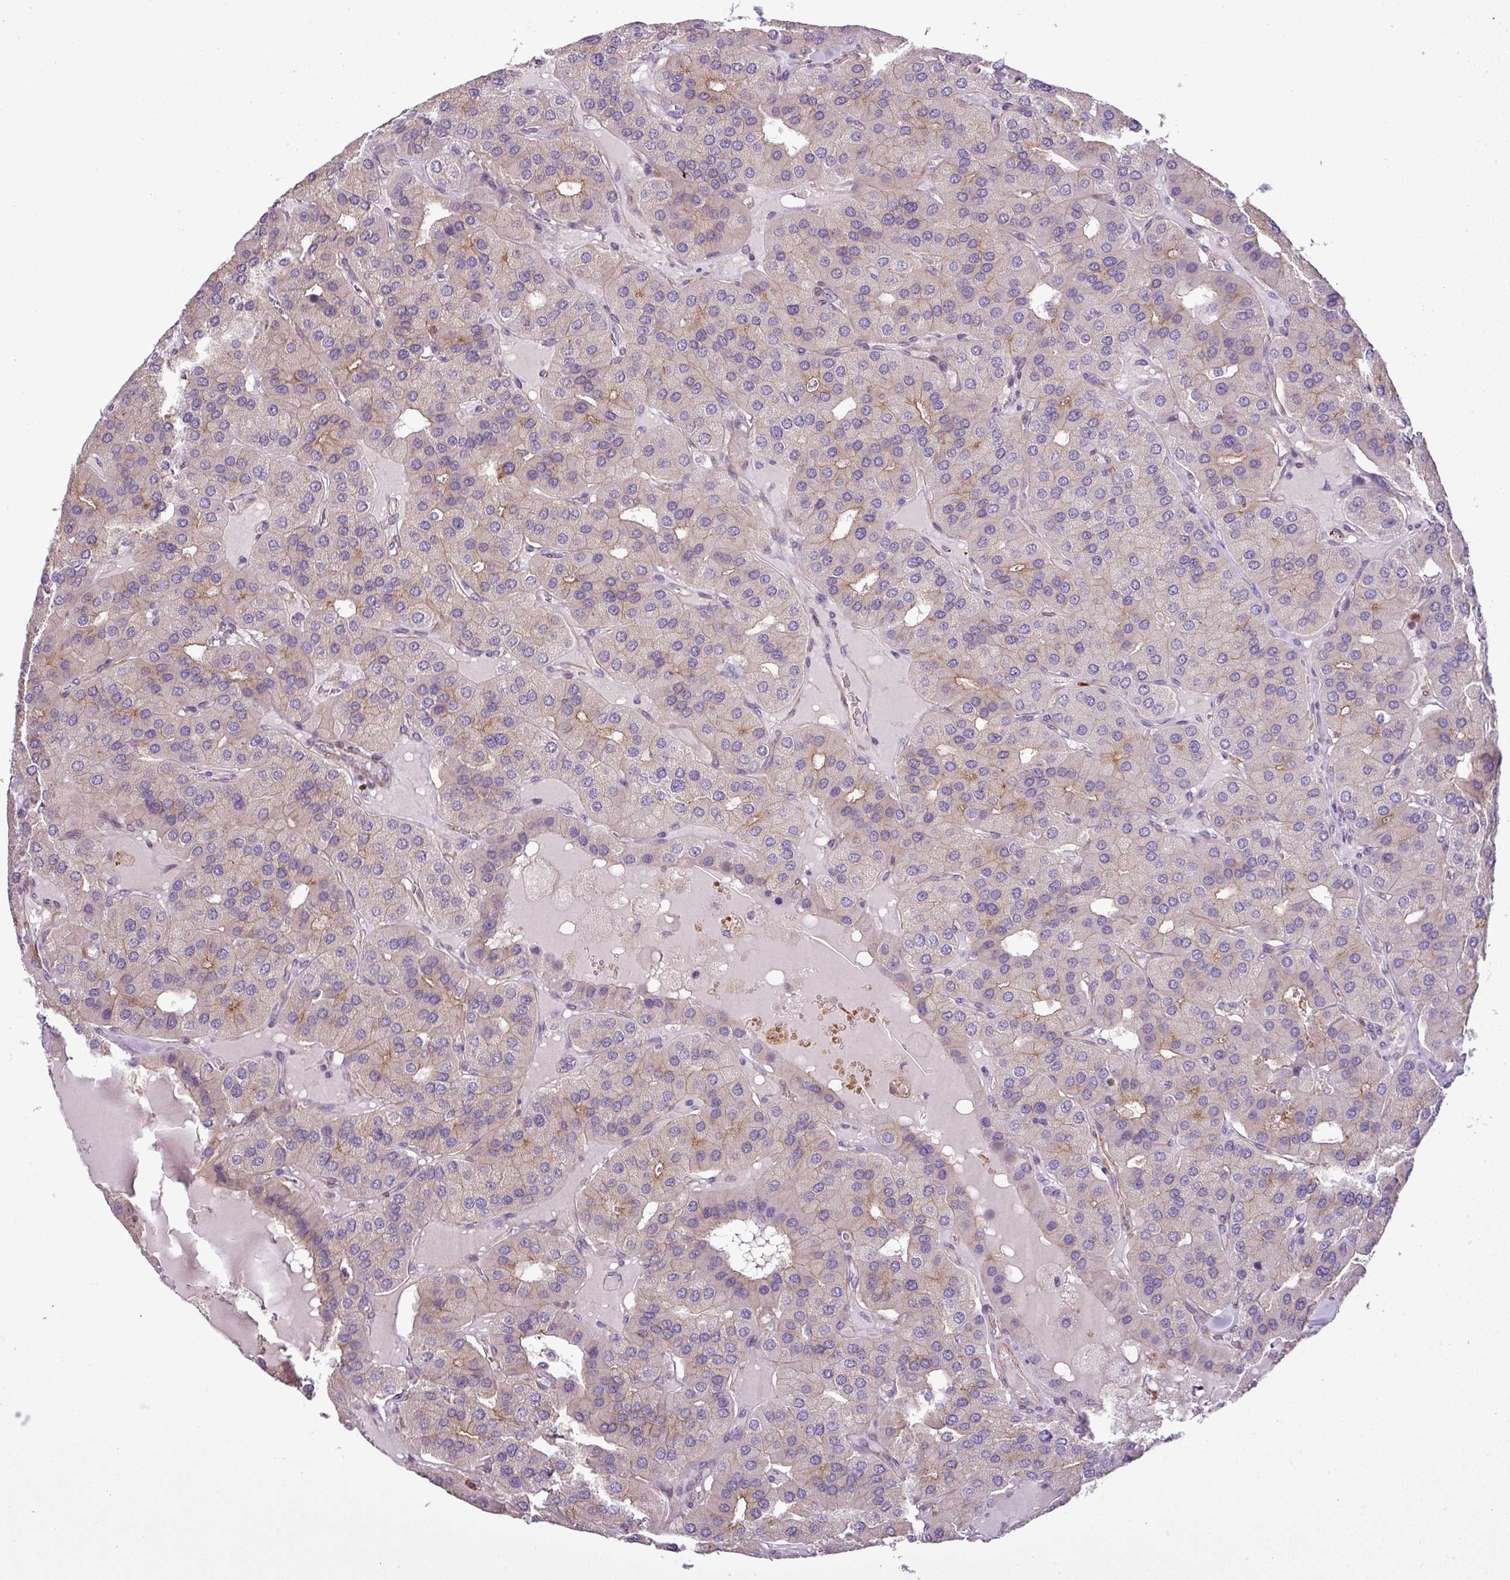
{"staining": {"intensity": "weak", "quantity": "<25%", "location": "cytoplasmic/membranous"}, "tissue": "parathyroid gland", "cell_type": "Glandular cells", "image_type": "normal", "snomed": [{"axis": "morphology", "description": "Normal tissue, NOS"}, {"axis": "morphology", "description": "Adenoma, NOS"}, {"axis": "topography", "description": "Parathyroid gland"}], "caption": "The photomicrograph exhibits no staining of glandular cells in benign parathyroid gland. (Brightfield microscopy of DAB IHC at high magnification).", "gene": "NBEAL2", "patient": {"sex": "female", "age": 86}}